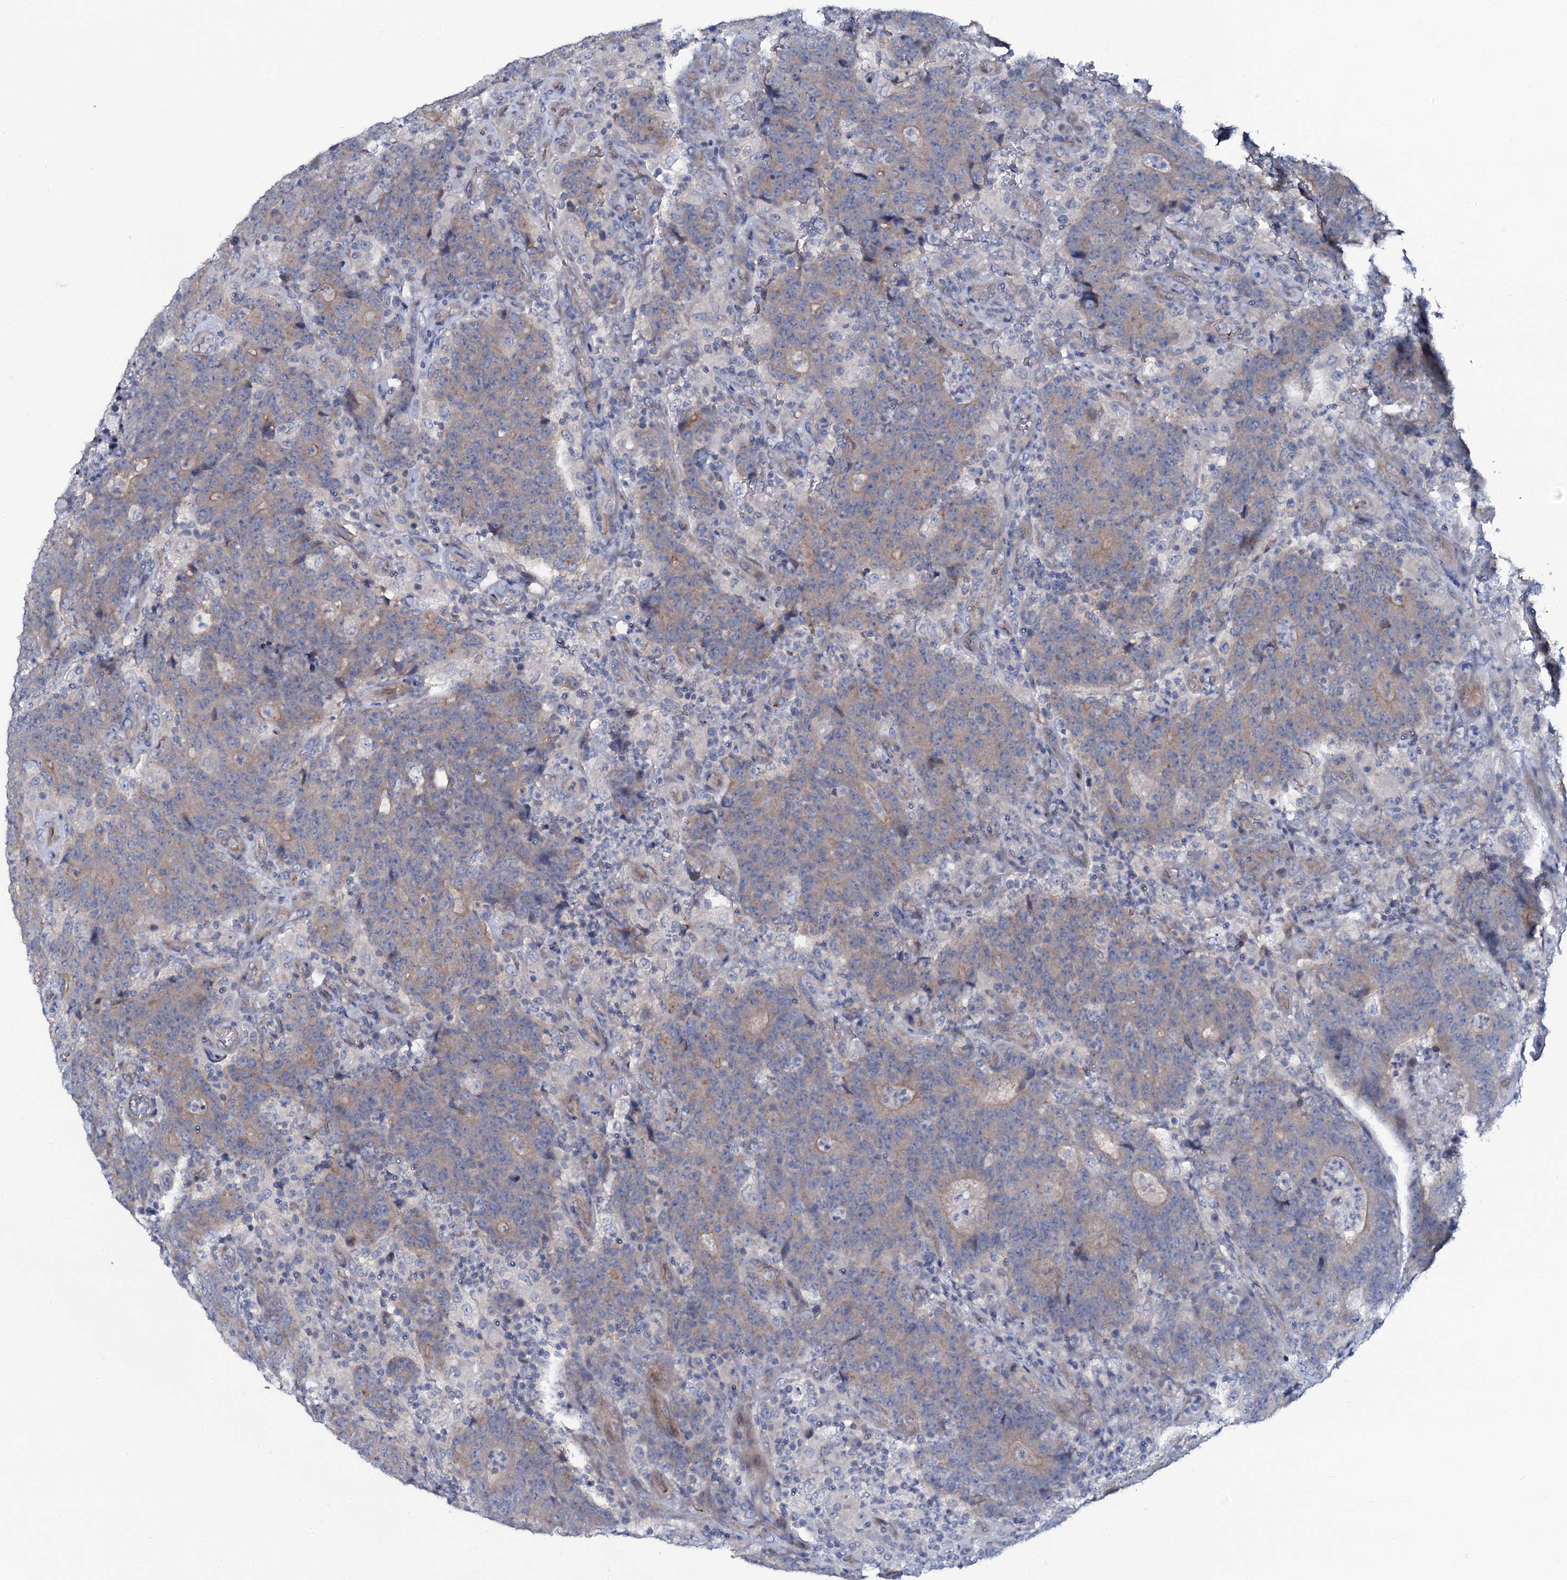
{"staining": {"intensity": "weak", "quantity": "<25%", "location": "cytoplasmic/membranous"}, "tissue": "colorectal cancer", "cell_type": "Tumor cells", "image_type": "cancer", "snomed": [{"axis": "morphology", "description": "Adenocarcinoma, NOS"}, {"axis": "topography", "description": "Colon"}], "caption": "A photomicrograph of colorectal cancer stained for a protein demonstrates no brown staining in tumor cells.", "gene": "C10orf88", "patient": {"sex": "female", "age": 75}}